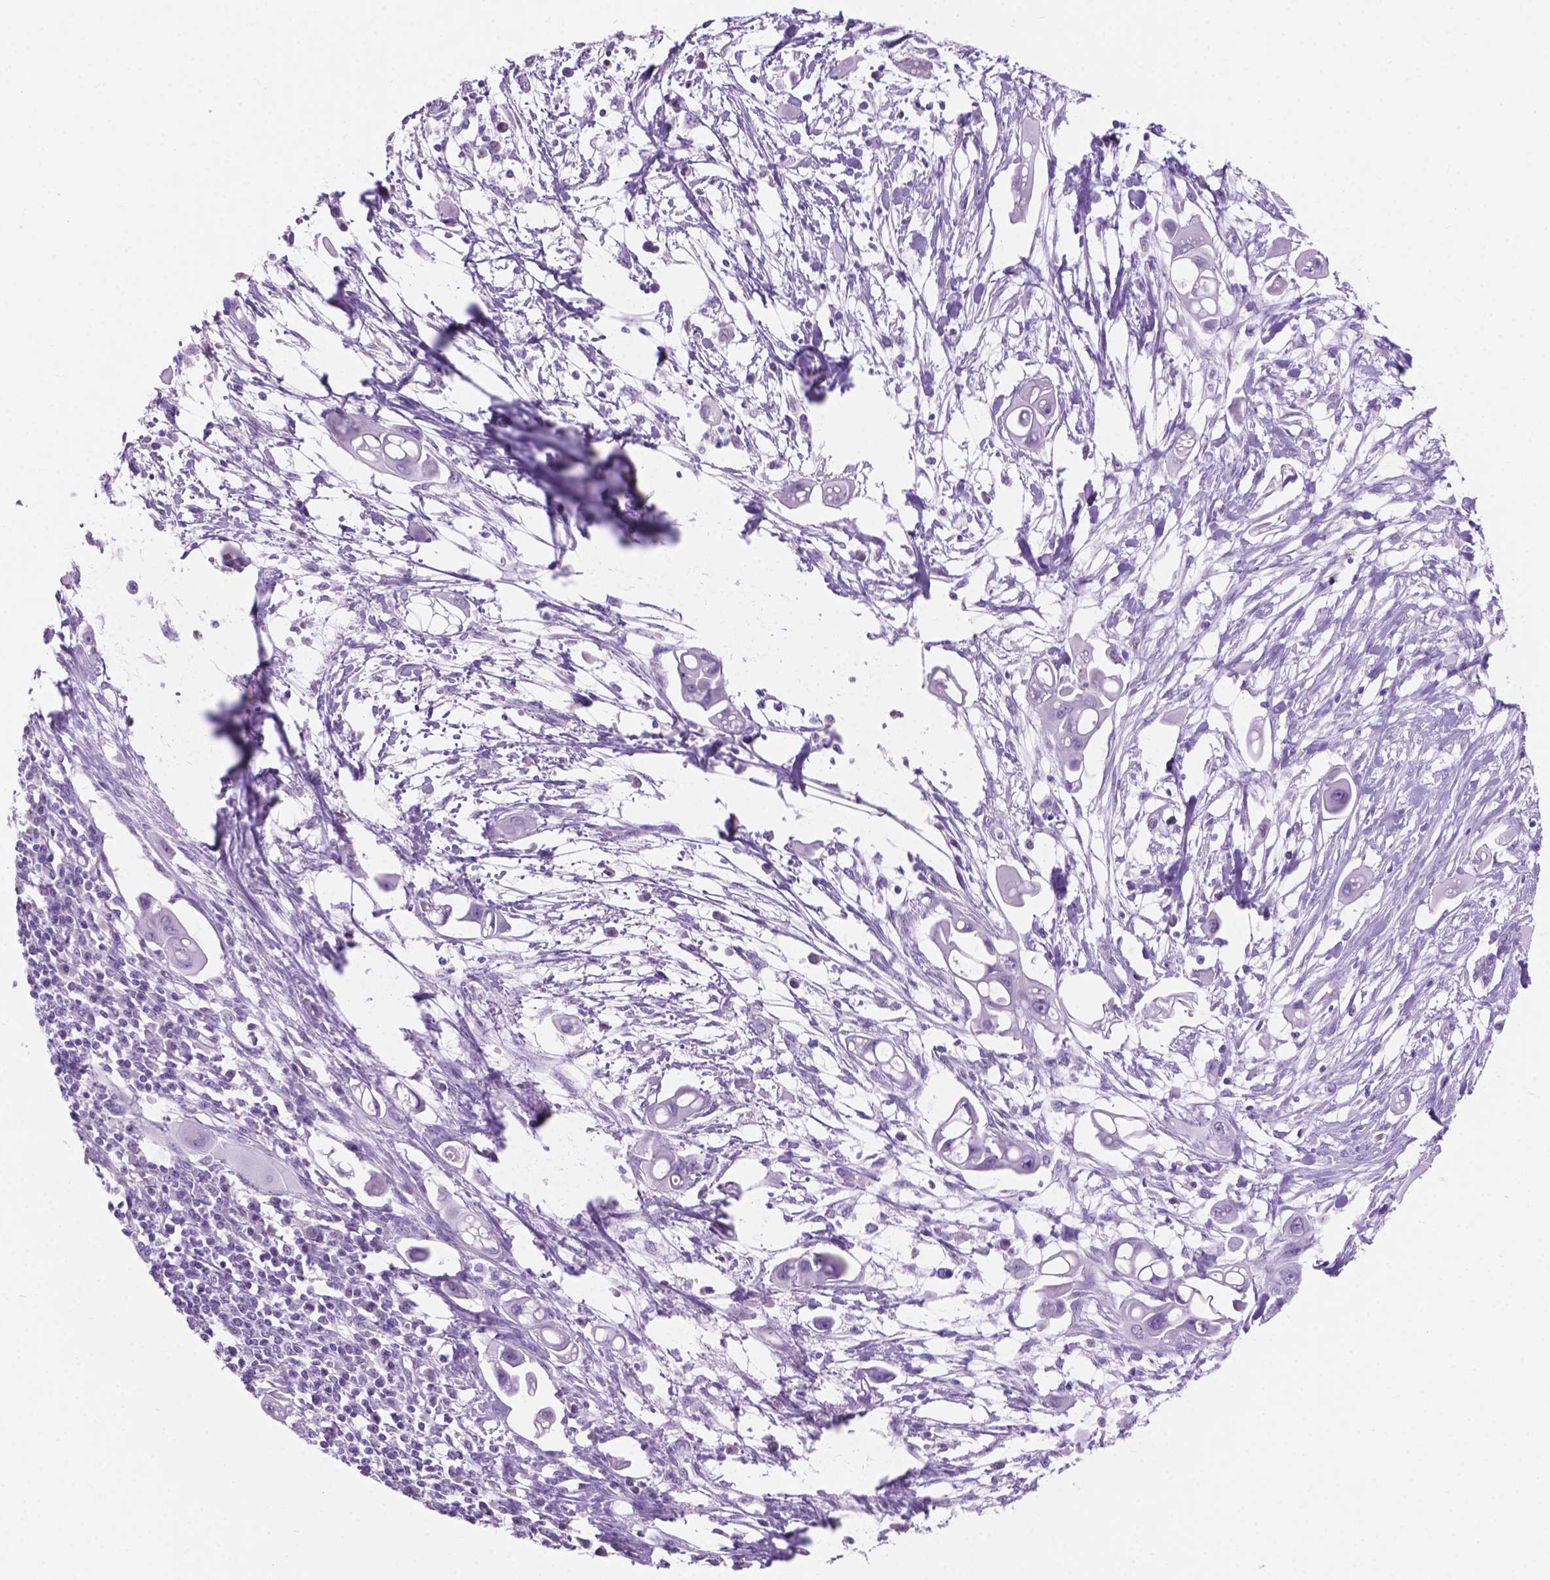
{"staining": {"intensity": "negative", "quantity": "none", "location": "none"}, "tissue": "pancreatic cancer", "cell_type": "Tumor cells", "image_type": "cancer", "snomed": [{"axis": "morphology", "description": "Adenocarcinoma, NOS"}, {"axis": "topography", "description": "Pancreas"}], "caption": "Immunohistochemical staining of pancreatic cancer (adenocarcinoma) reveals no significant expression in tumor cells. (Stains: DAB (3,3'-diaminobenzidine) immunohistochemistry with hematoxylin counter stain, Microscopy: brightfield microscopy at high magnification).", "gene": "GRIN2B", "patient": {"sex": "male", "age": 50}}